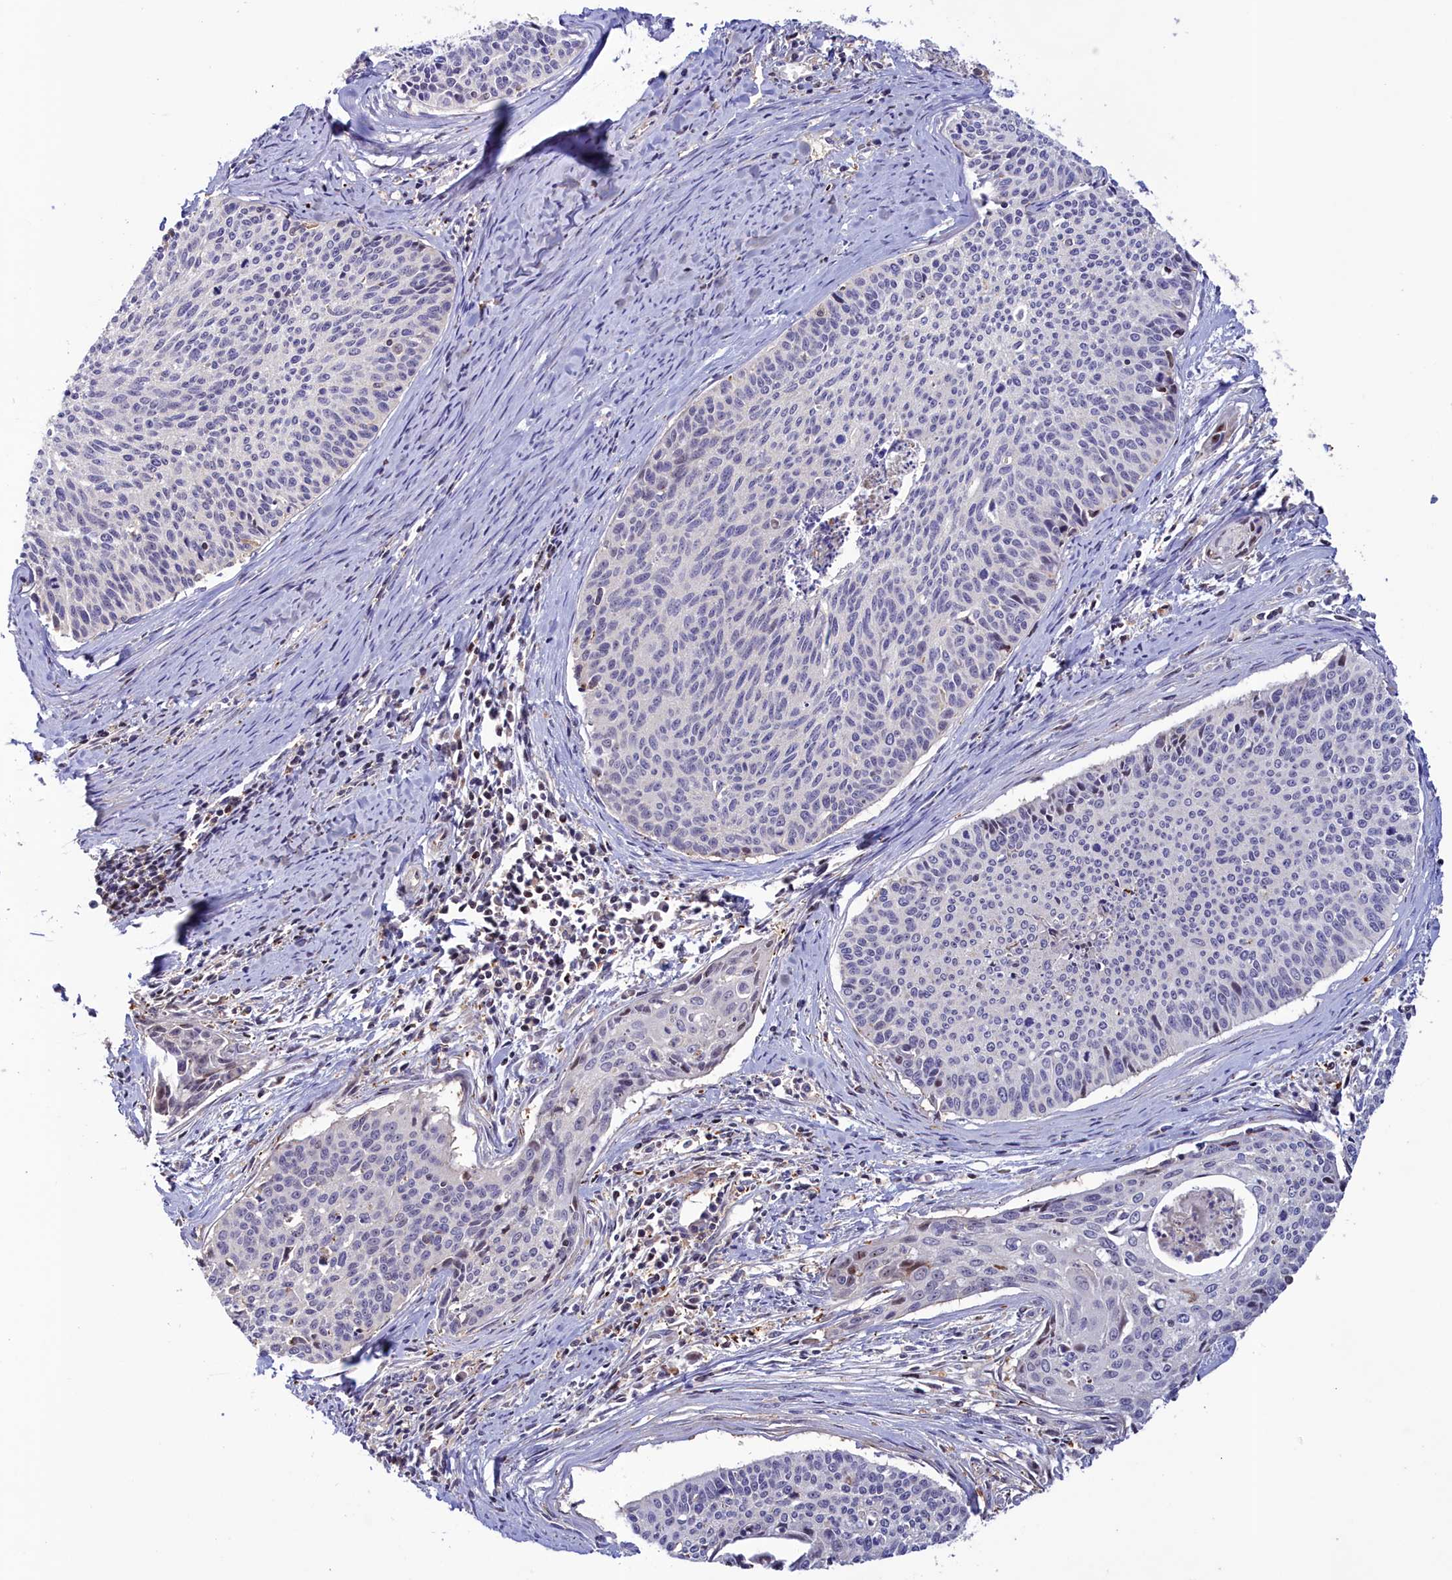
{"staining": {"intensity": "negative", "quantity": "none", "location": "none"}, "tissue": "cervical cancer", "cell_type": "Tumor cells", "image_type": "cancer", "snomed": [{"axis": "morphology", "description": "Squamous cell carcinoma, NOS"}, {"axis": "topography", "description": "Cervix"}], "caption": "Tumor cells are negative for protein expression in human cervical cancer (squamous cell carcinoma).", "gene": "NEURL4", "patient": {"sex": "female", "age": 55}}